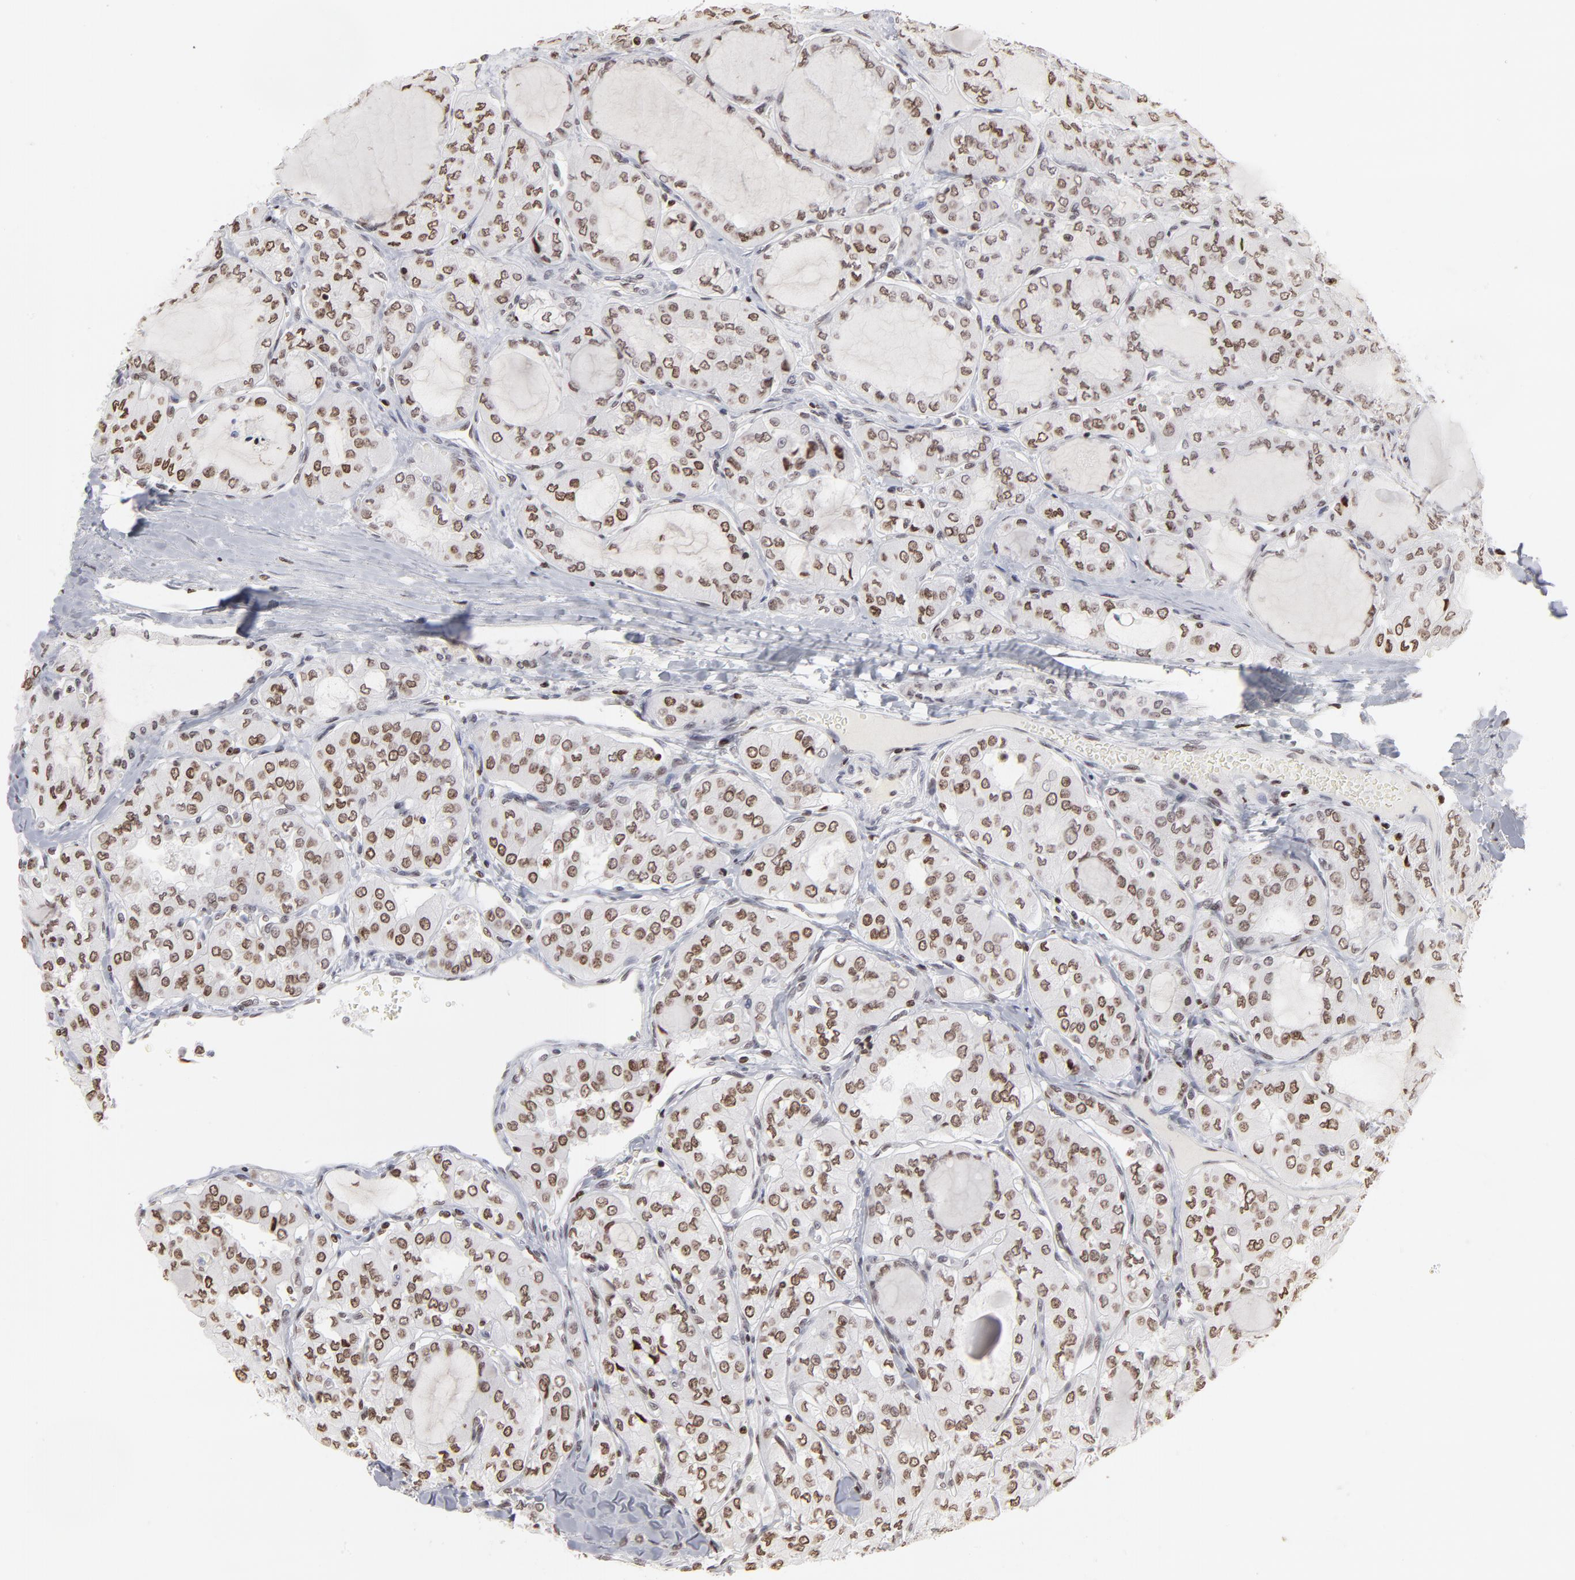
{"staining": {"intensity": "strong", "quantity": ">75%", "location": "nuclear"}, "tissue": "thyroid cancer", "cell_type": "Tumor cells", "image_type": "cancer", "snomed": [{"axis": "morphology", "description": "Papillary adenocarcinoma, NOS"}, {"axis": "topography", "description": "Thyroid gland"}], "caption": "This is a photomicrograph of immunohistochemistry (IHC) staining of thyroid cancer (papillary adenocarcinoma), which shows strong staining in the nuclear of tumor cells.", "gene": "PARP1", "patient": {"sex": "male", "age": 20}}